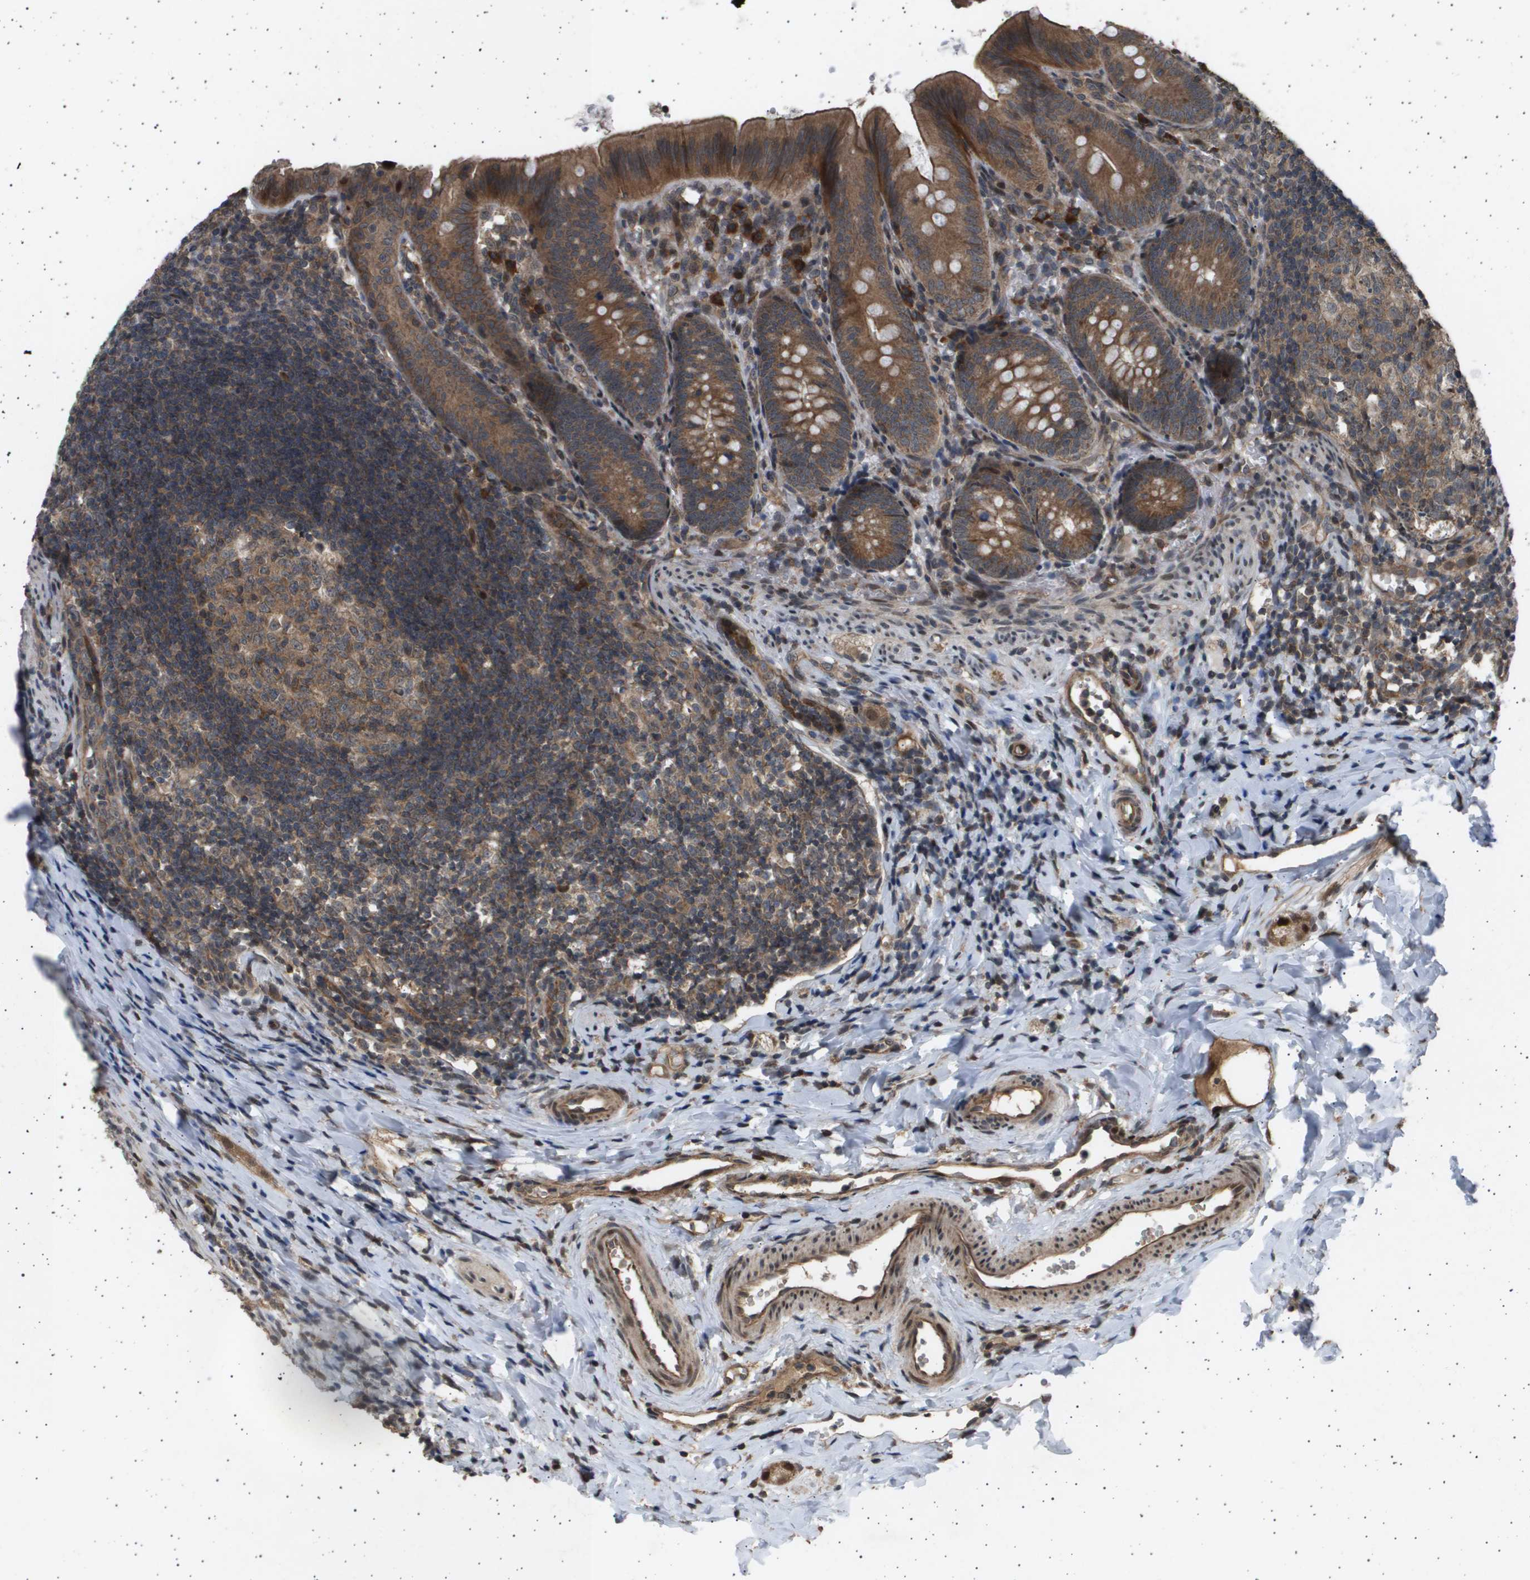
{"staining": {"intensity": "strong", "quantity": ">75%", "location": "cytoplasmic/membranous"}, "tissue": "appendix", "cell_type": "Glandular cells", "image_type": "normal", "snomed": [{"axis": "morphology", "description": "Normal tissue, NOS"}, {"axis": "topography", "description": "Appendix"}], "caption": "A photomicrograph of human appendix stained for a protein shows strong cytoplasmic/membranous brown staining in glandular cells. Nuclei are stained in blue.", "gene": "TNRC6A", "patient": {"sex": "male", "age": 1}}